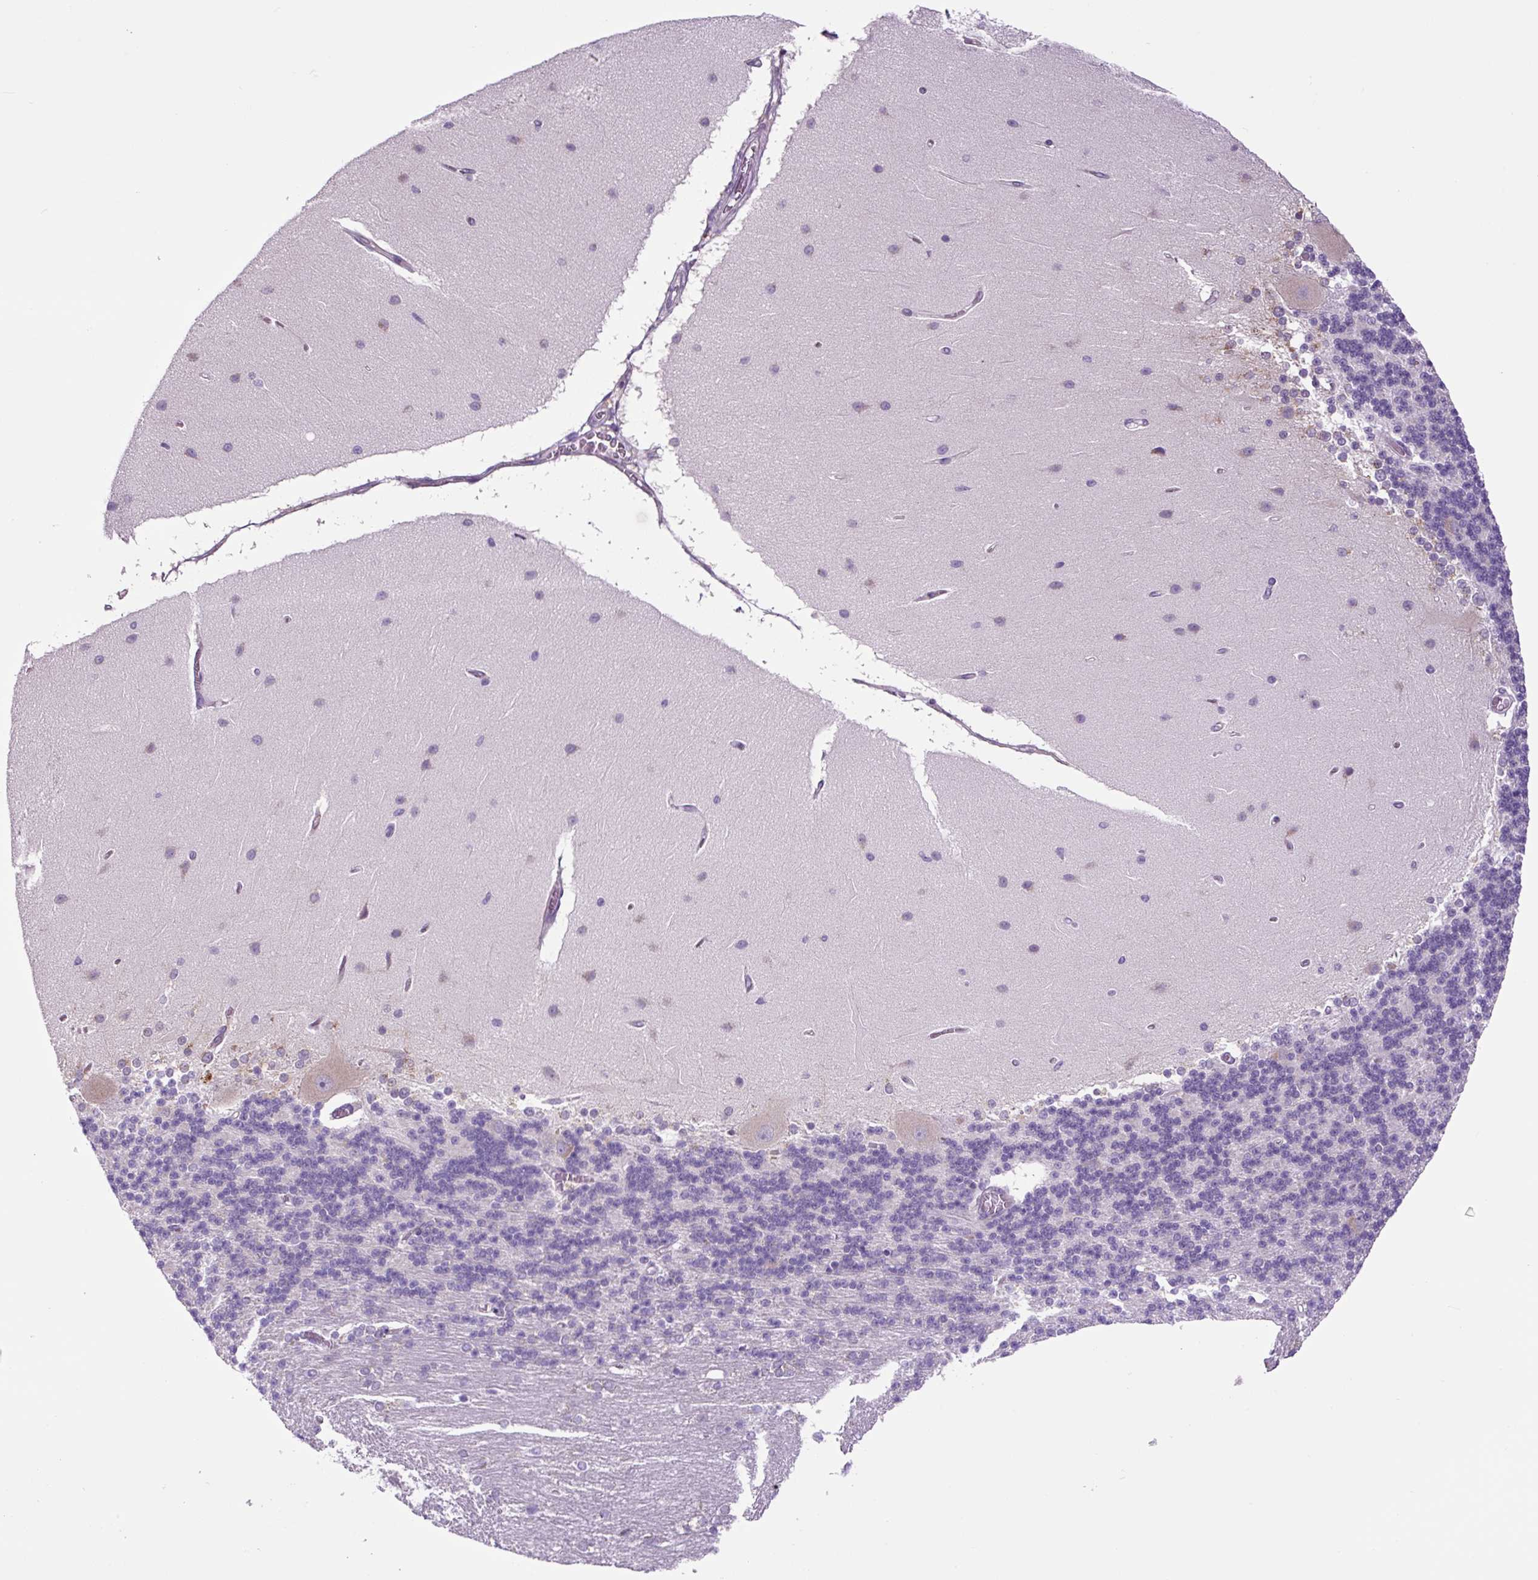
{"staining": {"intensity": "negative", "quantity": "none", "location": "none"}, "tissue": "cerebellum", "cell_type": "Cells in granular layer", "image_type": "normal", "snomed": [{"axis": "morphology", "description": "Normal tissue, NOS"}, {"axis": "topography", "description": "Cerebellum"}], "caption": "There is no significant expression in cells in granular layer of cerebellum. (DAB (3,3'-diaminobenzidine) immunohistochemistry visualized using brightfield microscopy, high magnification).", "gene": "GORASP1", "patient": {"sex": "female", "age": 54}}